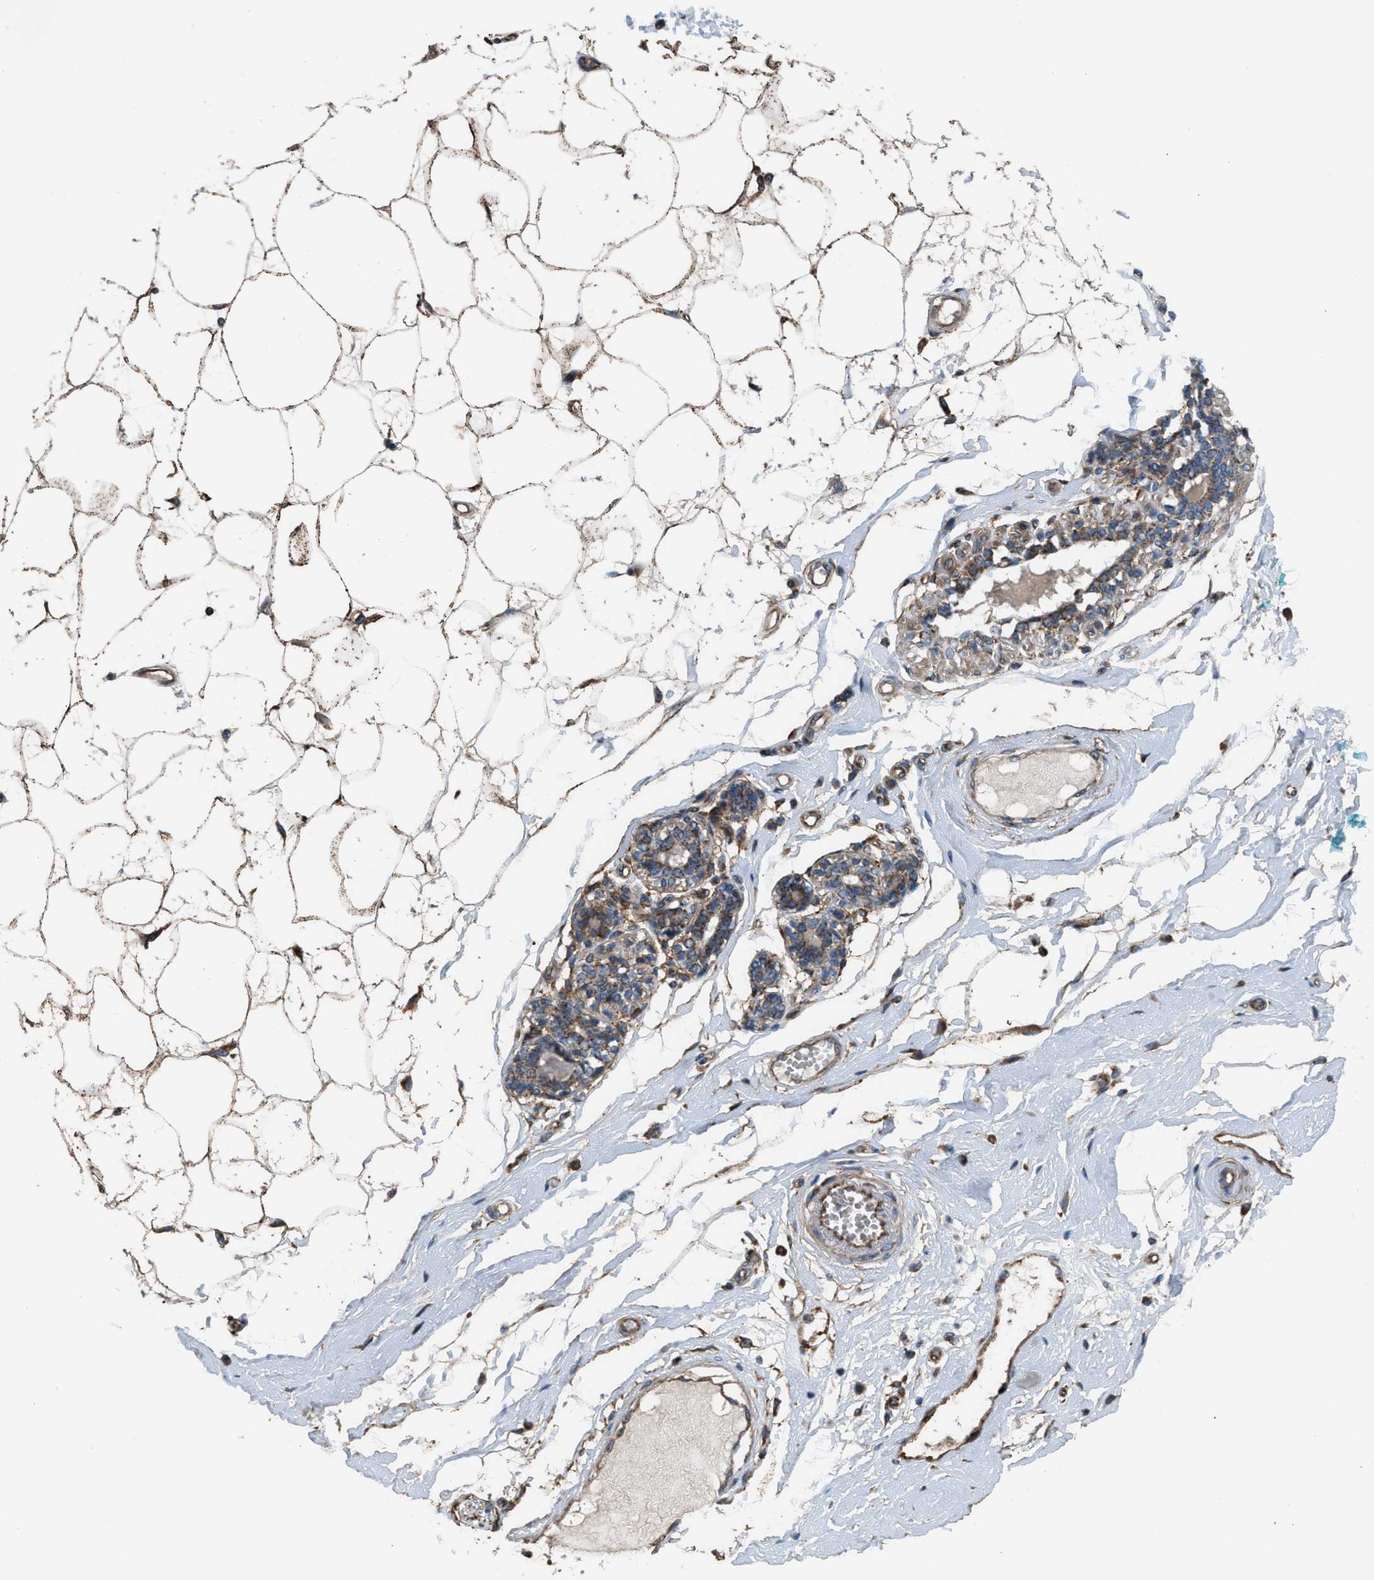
{"staining": {"intensity": "weak", "quantity": "25%-75%", "location": "cytoplasmic/membranous"}, "tissue": "breast", "cell_type": "Adipocytes", "image_type": "normal", "snomed": [{"axis": "morphology", "description": "Normal tissue, NOS"}, {"axis": "morphology", "description": "Lobular carcinoma"}, {"axis": "topography", "description": "Breast"}], "caption": "DAB immunohistochemical staining of benign breast exhibits weak cytoplasmic/membranous protein positivity in about 25%-75% of adipocytes.", "gene": "SLC10A3", "patient": {"sex": "female", "age": 59}}